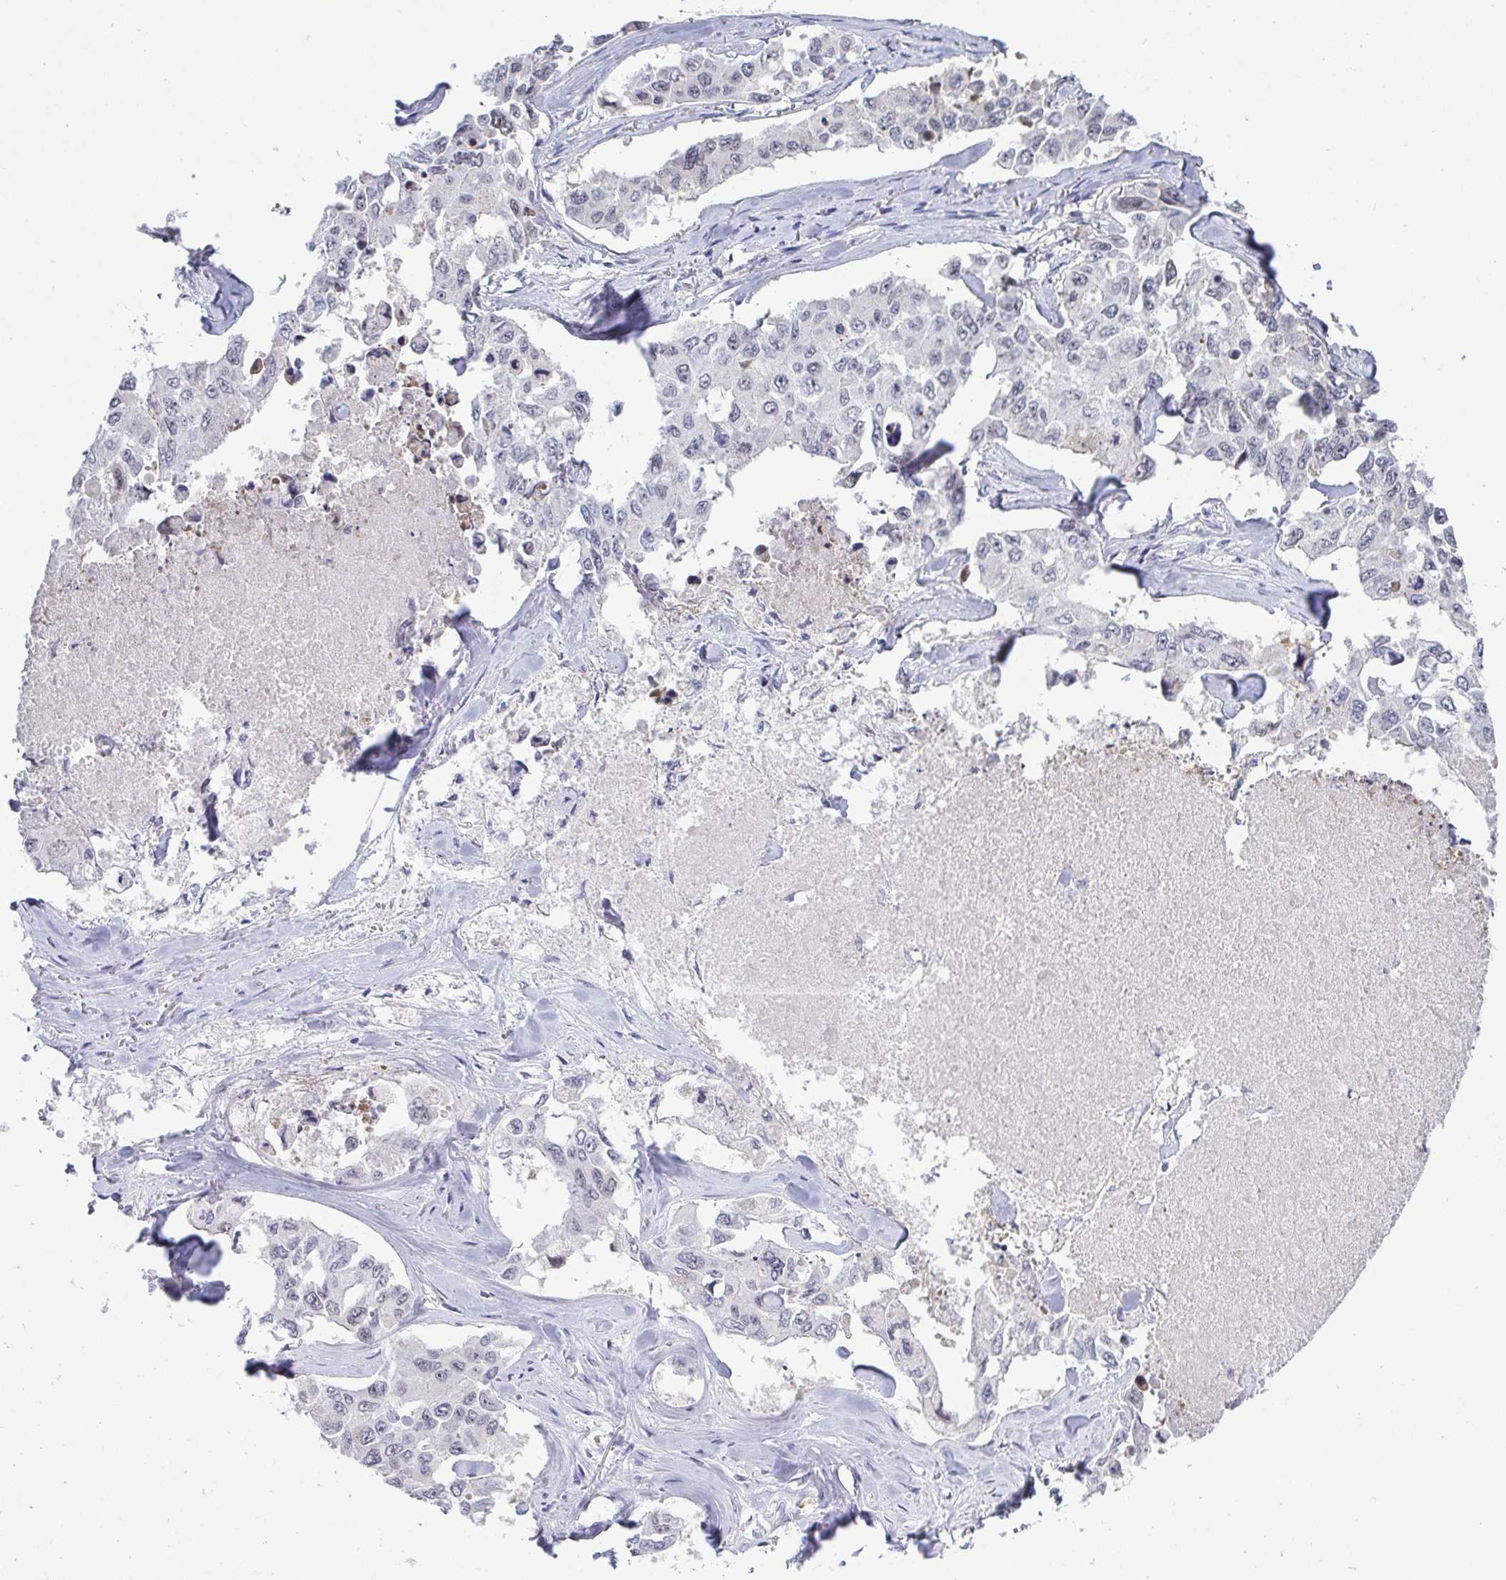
{"staining": {"intensity": "negative", "quantity": "none", "location": "none"}, "tissue": "lung cancer", "cell_type": "Tumor cells", "image_type": "cancer", "snomed": [{"axis": "morphology", "description": "Adenocarcinoma, NOS"}, {"axis": "topography", "description": "Lung"}], "caption": "Immunohistochemistry histopathology image of neoplastic tissue: lung cancer stained with DAB displays no significant protein expression in tumor cells.", "gene": "SUPT16H", "patient": {"sex": "male", "age": 64}}